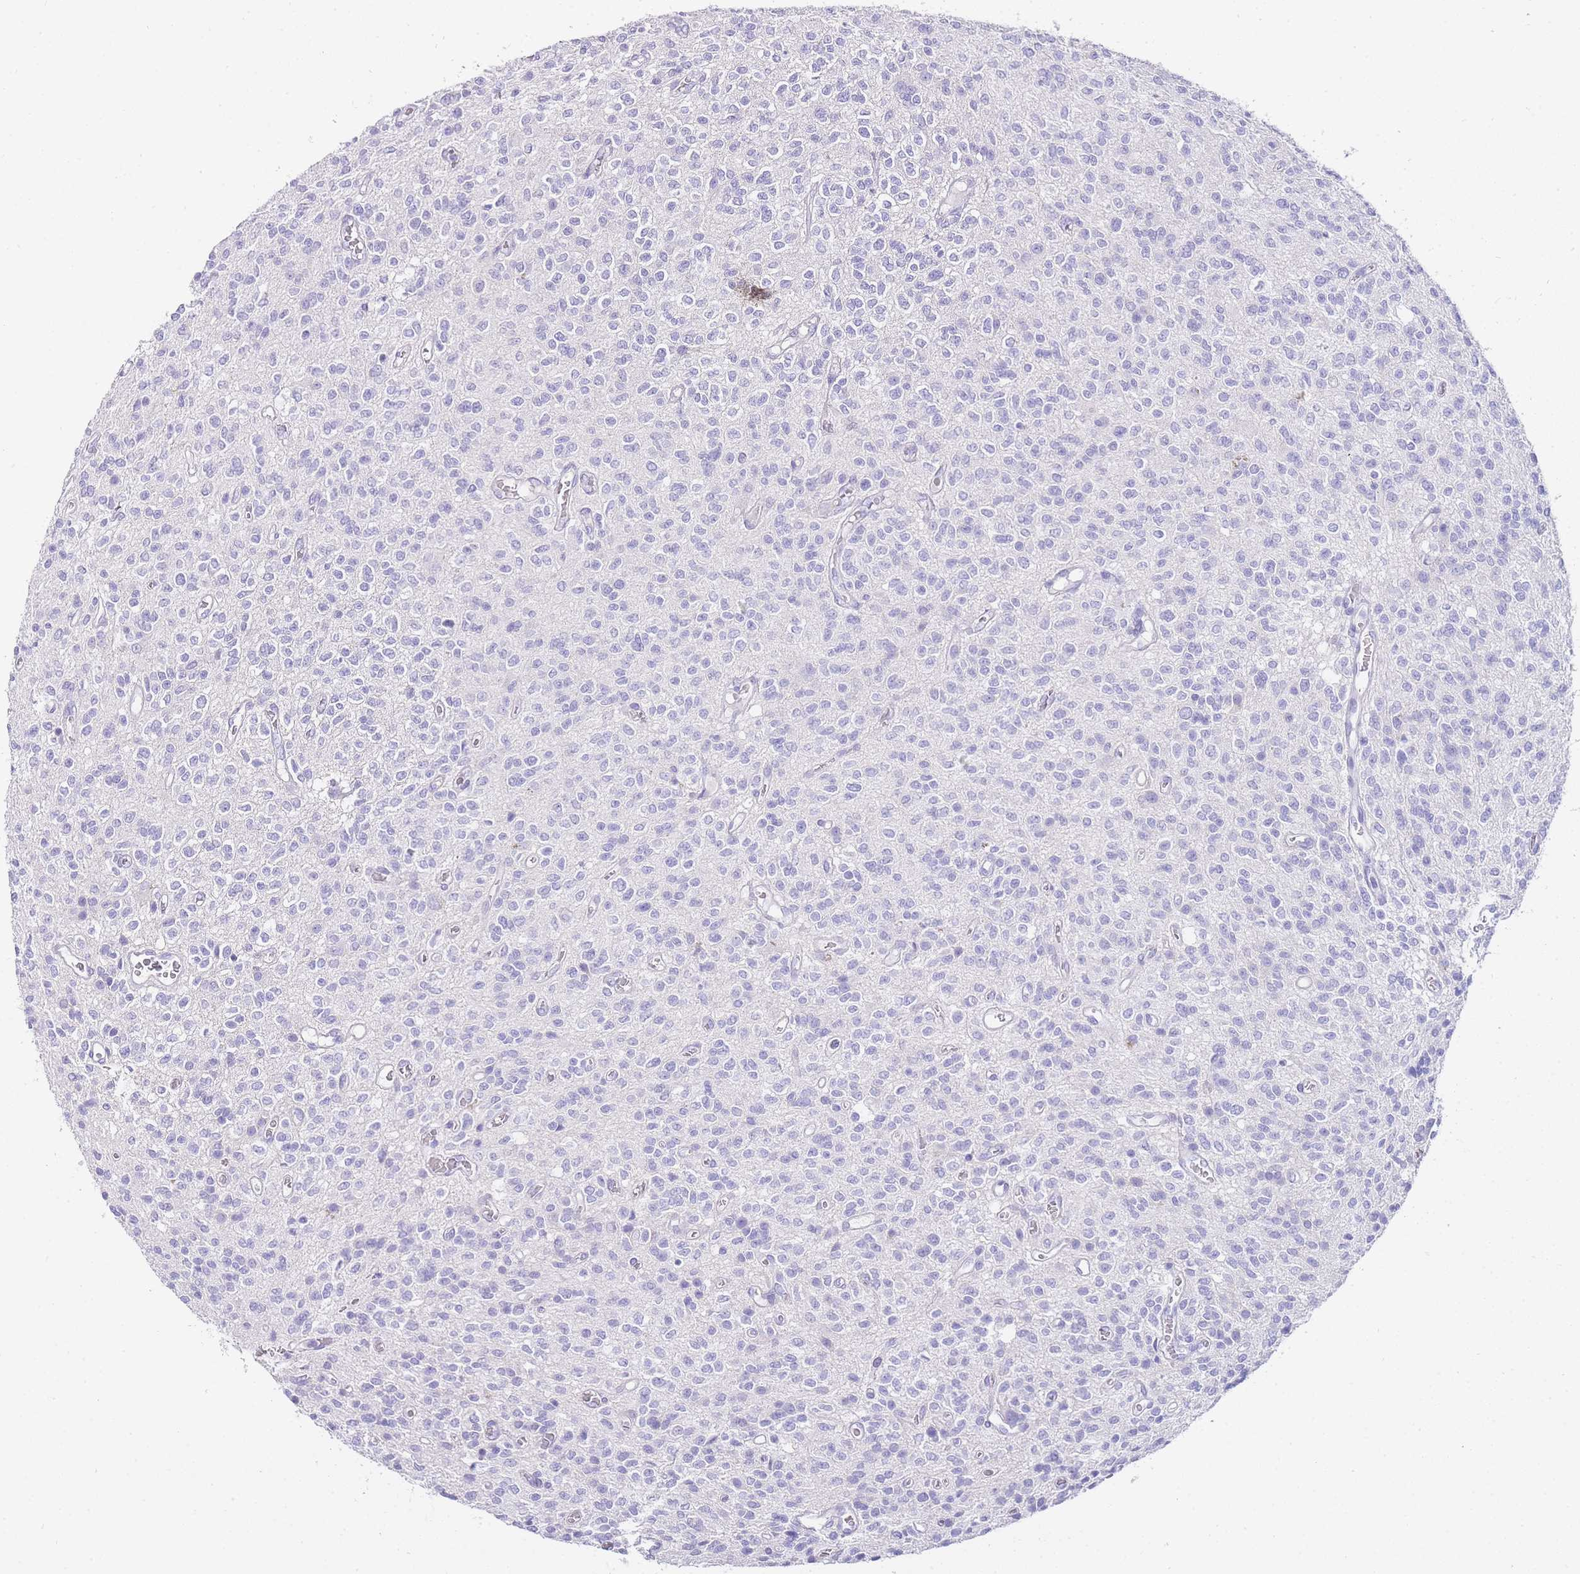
{"staining": {"intensity": "negative", "quantity": "none", "location": "none"}, "tissue": "glioma", "cell_type": "Tumor cells", "image_type": "cancer", "snomed": [{"axis": "morphology", "description": "Glioma, malignant, High grade"}, {"axis": "topography", "description": "Brain"}], "caption": "Immunohistochemical staining of glioma displays no significant staining in tumor cells.", "gene": "DPP4", "patient": {"sex": "male", "age": 34}}